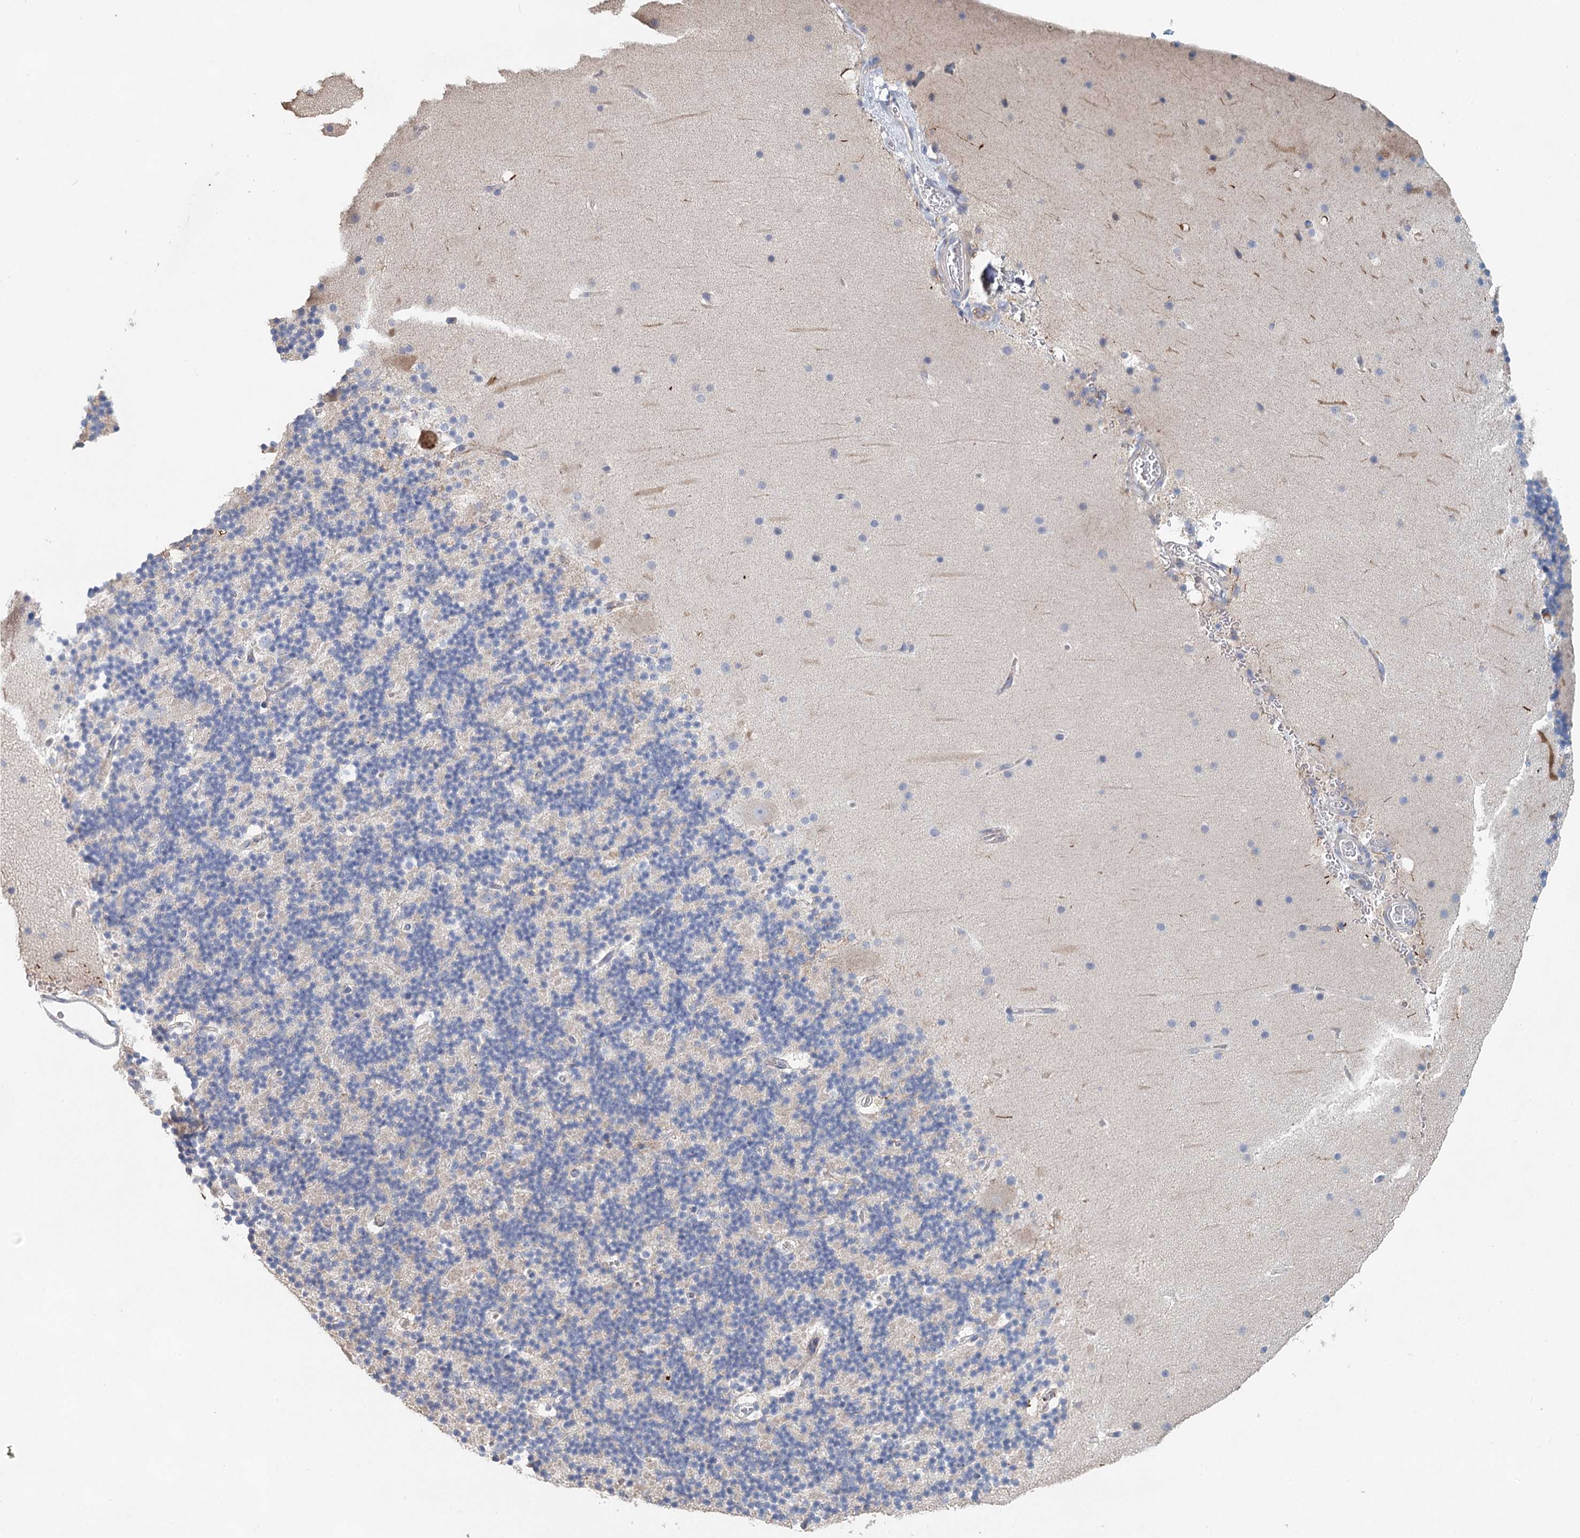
{"staining": {"intensity": "negative", "quantity": "none", "location": "none"}, "tissue": "cerebellum", "cell_type": "Cells in granular layer", "image_type": "normal", "snomed": [{"axis": "morphology", "description": "Normal tissue, NOS"}, {"axis": "topography", "description": "Cerebellum"}], "caption": "Protein analysis of normal cerebellum exhibits no significant expression in cells in granular layer.", "gene": "MYL6B", "patient": {"sex": "male", "age": 57}}